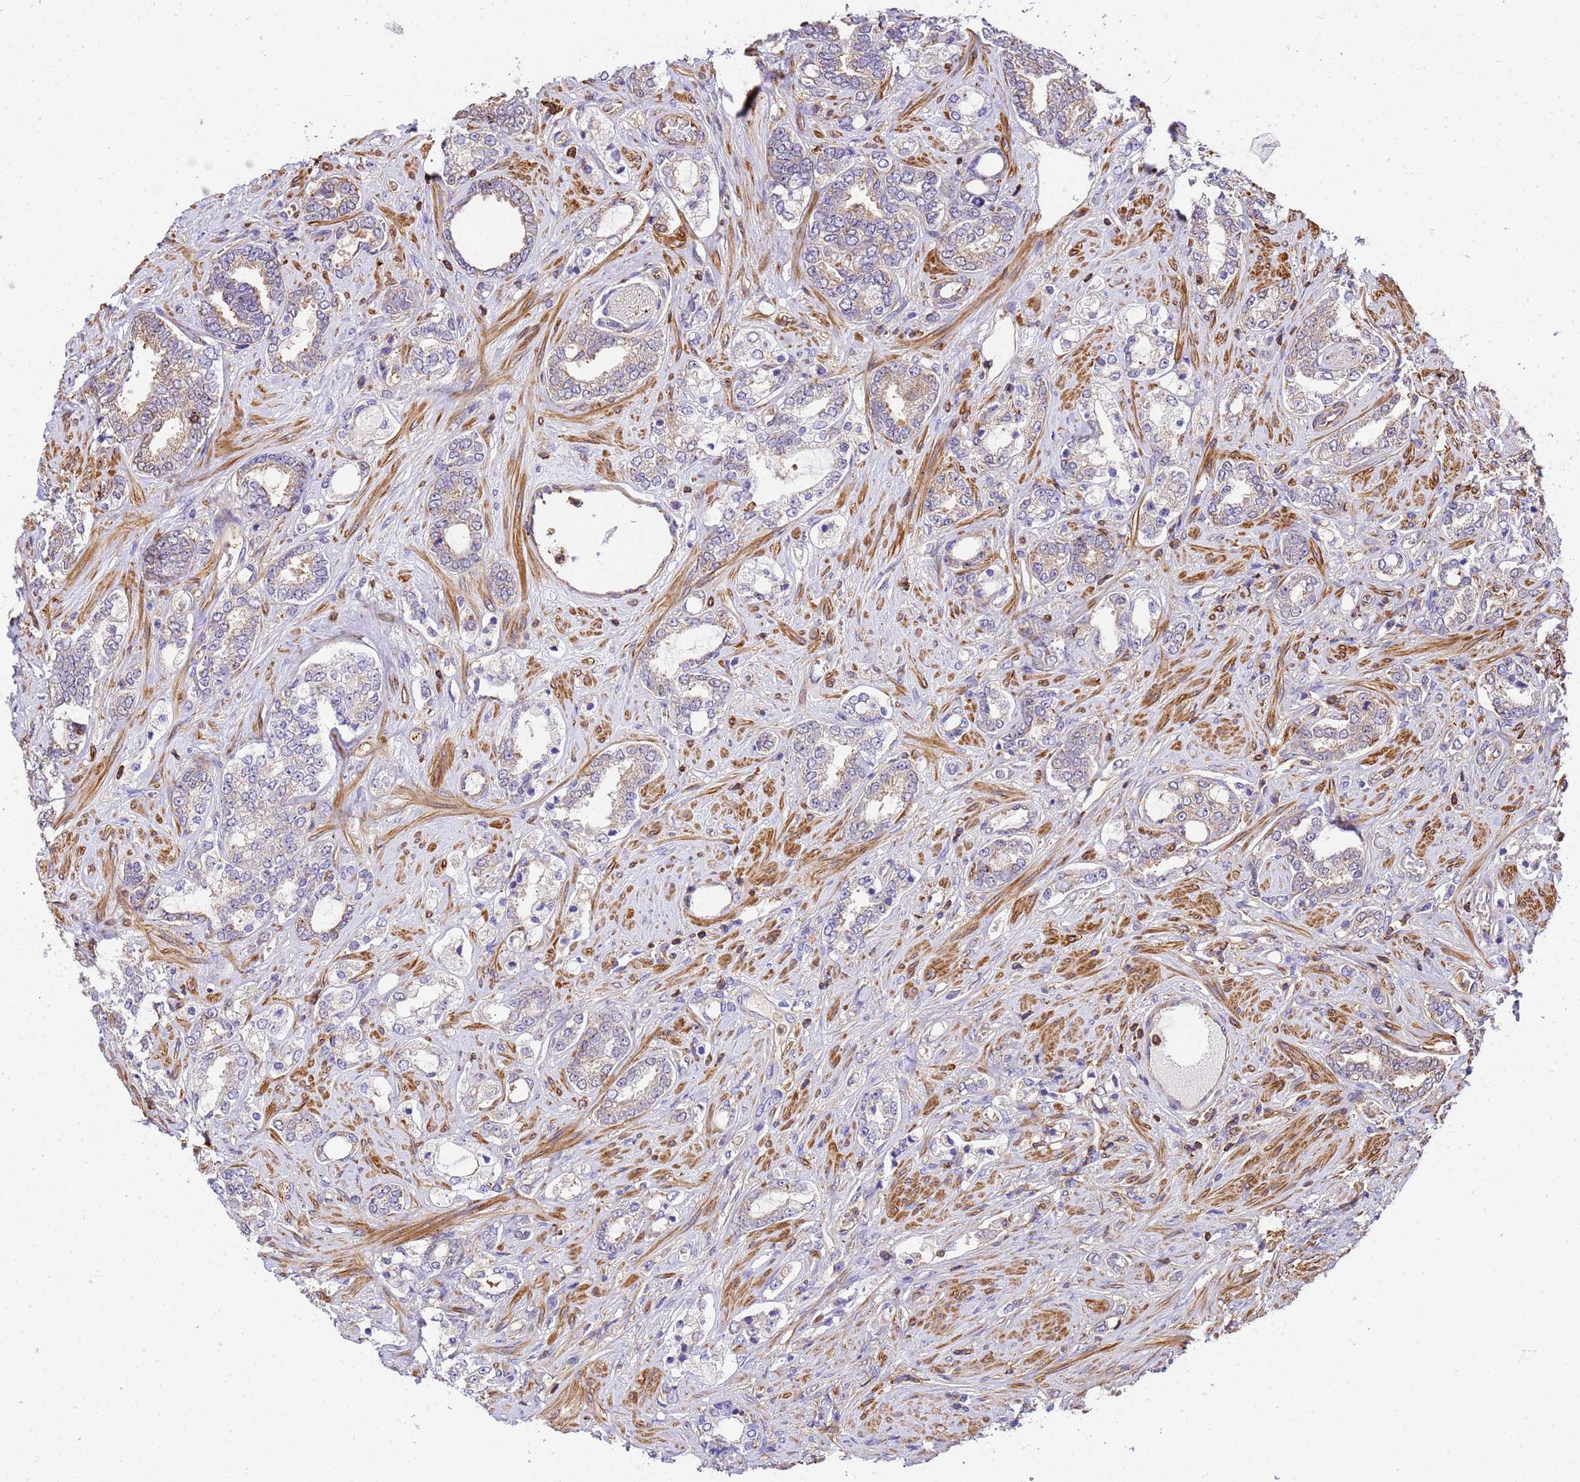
{"staining": {"intensity": "negative", "quantity": "none", "location": "none"}, "tissue": "prostate cancer", "cell_type": "Tumor cells", "image_type": "cancer", "snomed": [{"axis": "morphology", "description": "Adenocarcinoma, High grade"}, {"axis": "topography", "description": "Prostate"}], "caption": "A high-resolution image shows immunohistochemistry staining of prostate cancer, which demonstrates no significant expression in tumor cells.", "gene": "WDR64", "patient": {"sex": "male", "age": 64}}